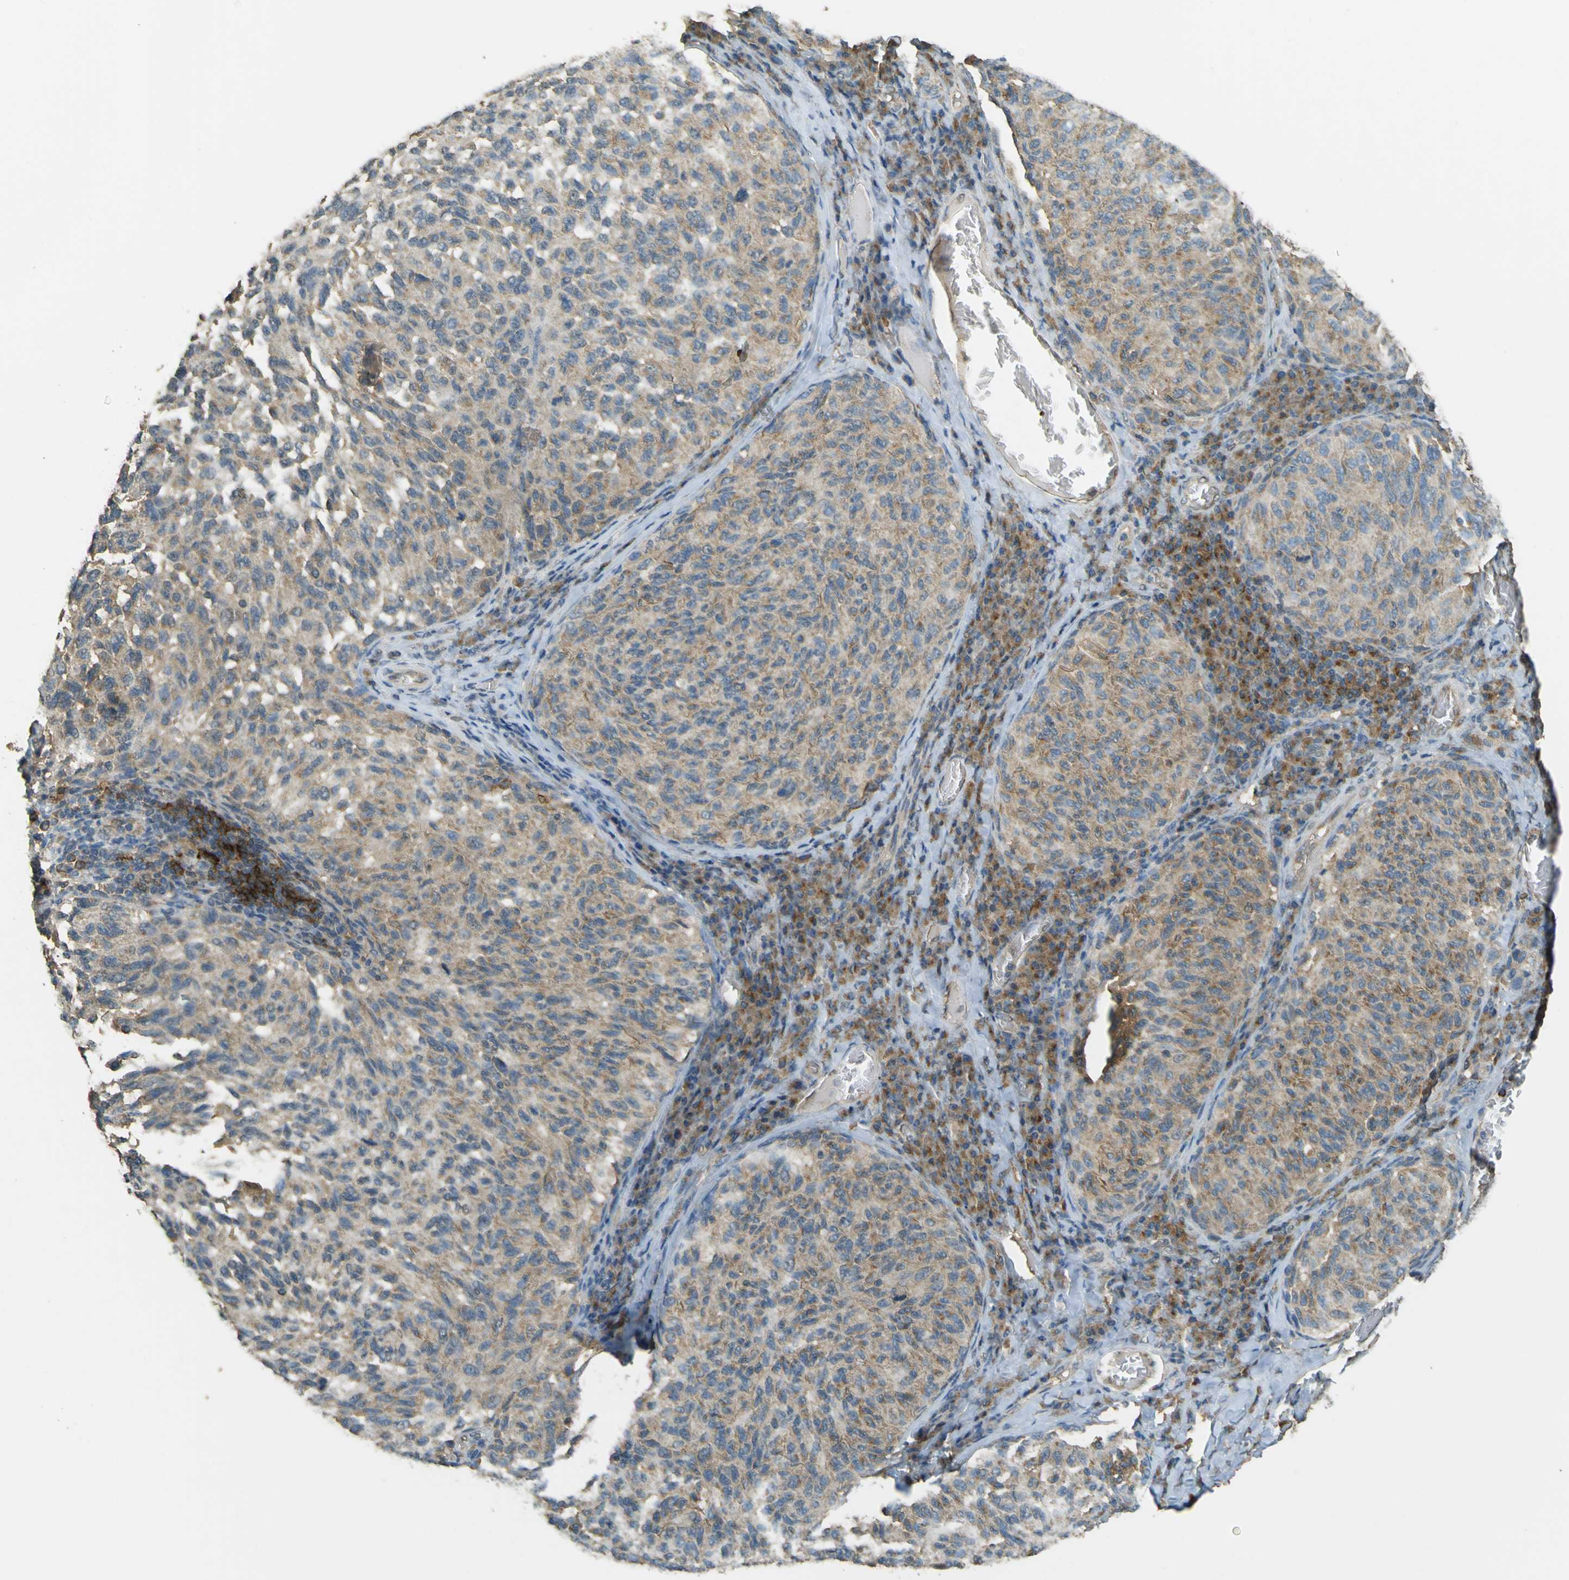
{"staining": {"intensity": "moderate", "quantity": "25%-75%", "location": "cytoplasmic/membranous"}, "tissue": "melanoma", "cell_type": "Tumor cells", "image_type": "cancer", "snomed": [{"axis": "morphology", "description": "Malignant melanoma, NOS"}, {"axis": "topography", "description": "Skin"}], "caption": "Moderate cytoplasmic/membranous expression for a protein is seen in about 25%-75% of tumor cells of melanoma using immunohistochemistry.", "gene": "GOLGA1", "patient": {"sex": "female", "age": 73}}